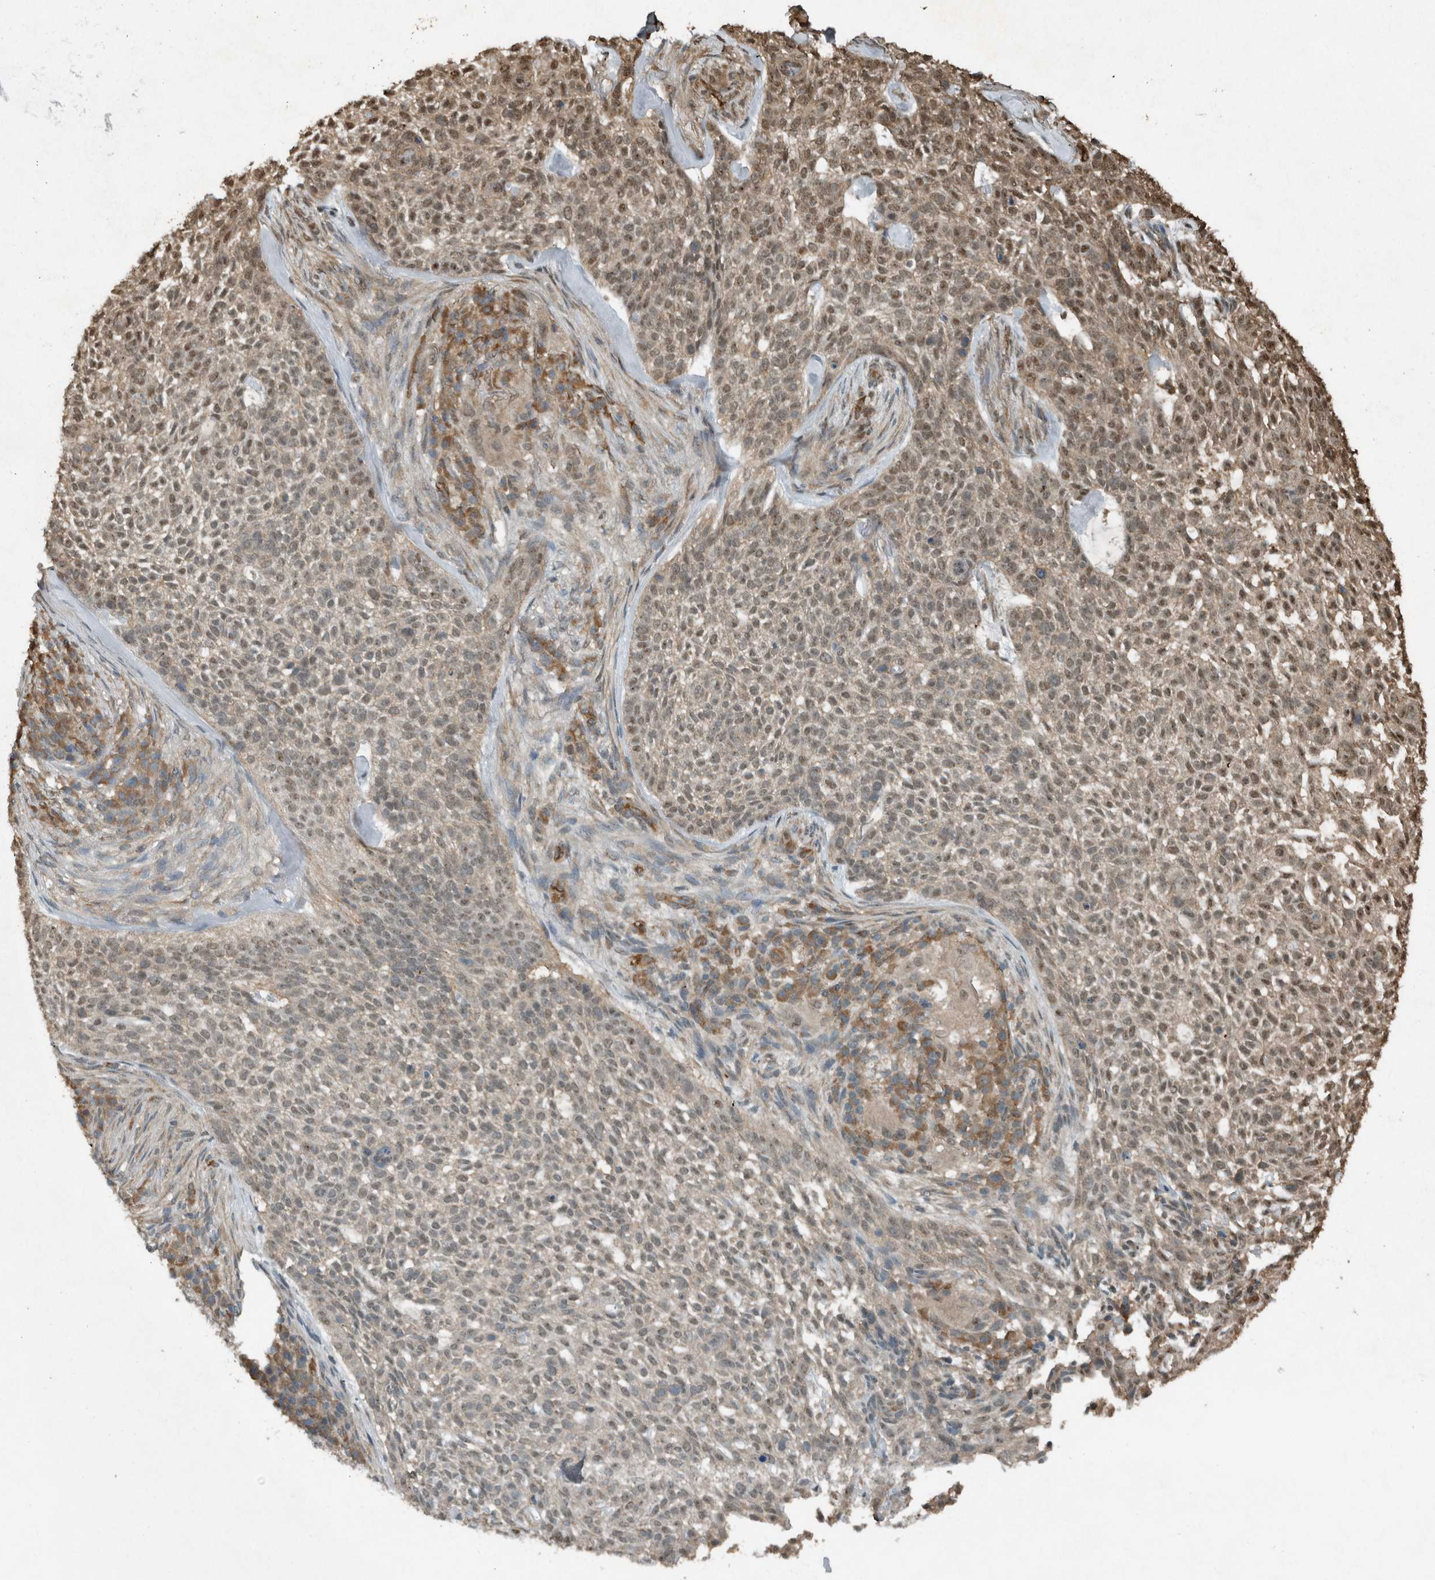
{"staining": {"intensity": "moderate", "quantity": "25%-75%", "location": "cytoplasmic/membranous,nuclear"}, "tissue": "skin cancer", "cell_type": "Tumor cells", "image_type": "cancer", "snomed": [{"axis": "morphology", "description": "Basal cell carcinoma"}, {"axis": "topography", "description": "Skin"}], "caption": "Moderate cytoplasmic/membranous and nuclear expression is identified in approximately 25%-75% of tumor cells in skin basal cell carcinoma. (brown staining indicates protein expression, while blue staining denotes nuclei).", "gene": "ARHGEF12", "patient": {"sex": "female", "age": 64}}